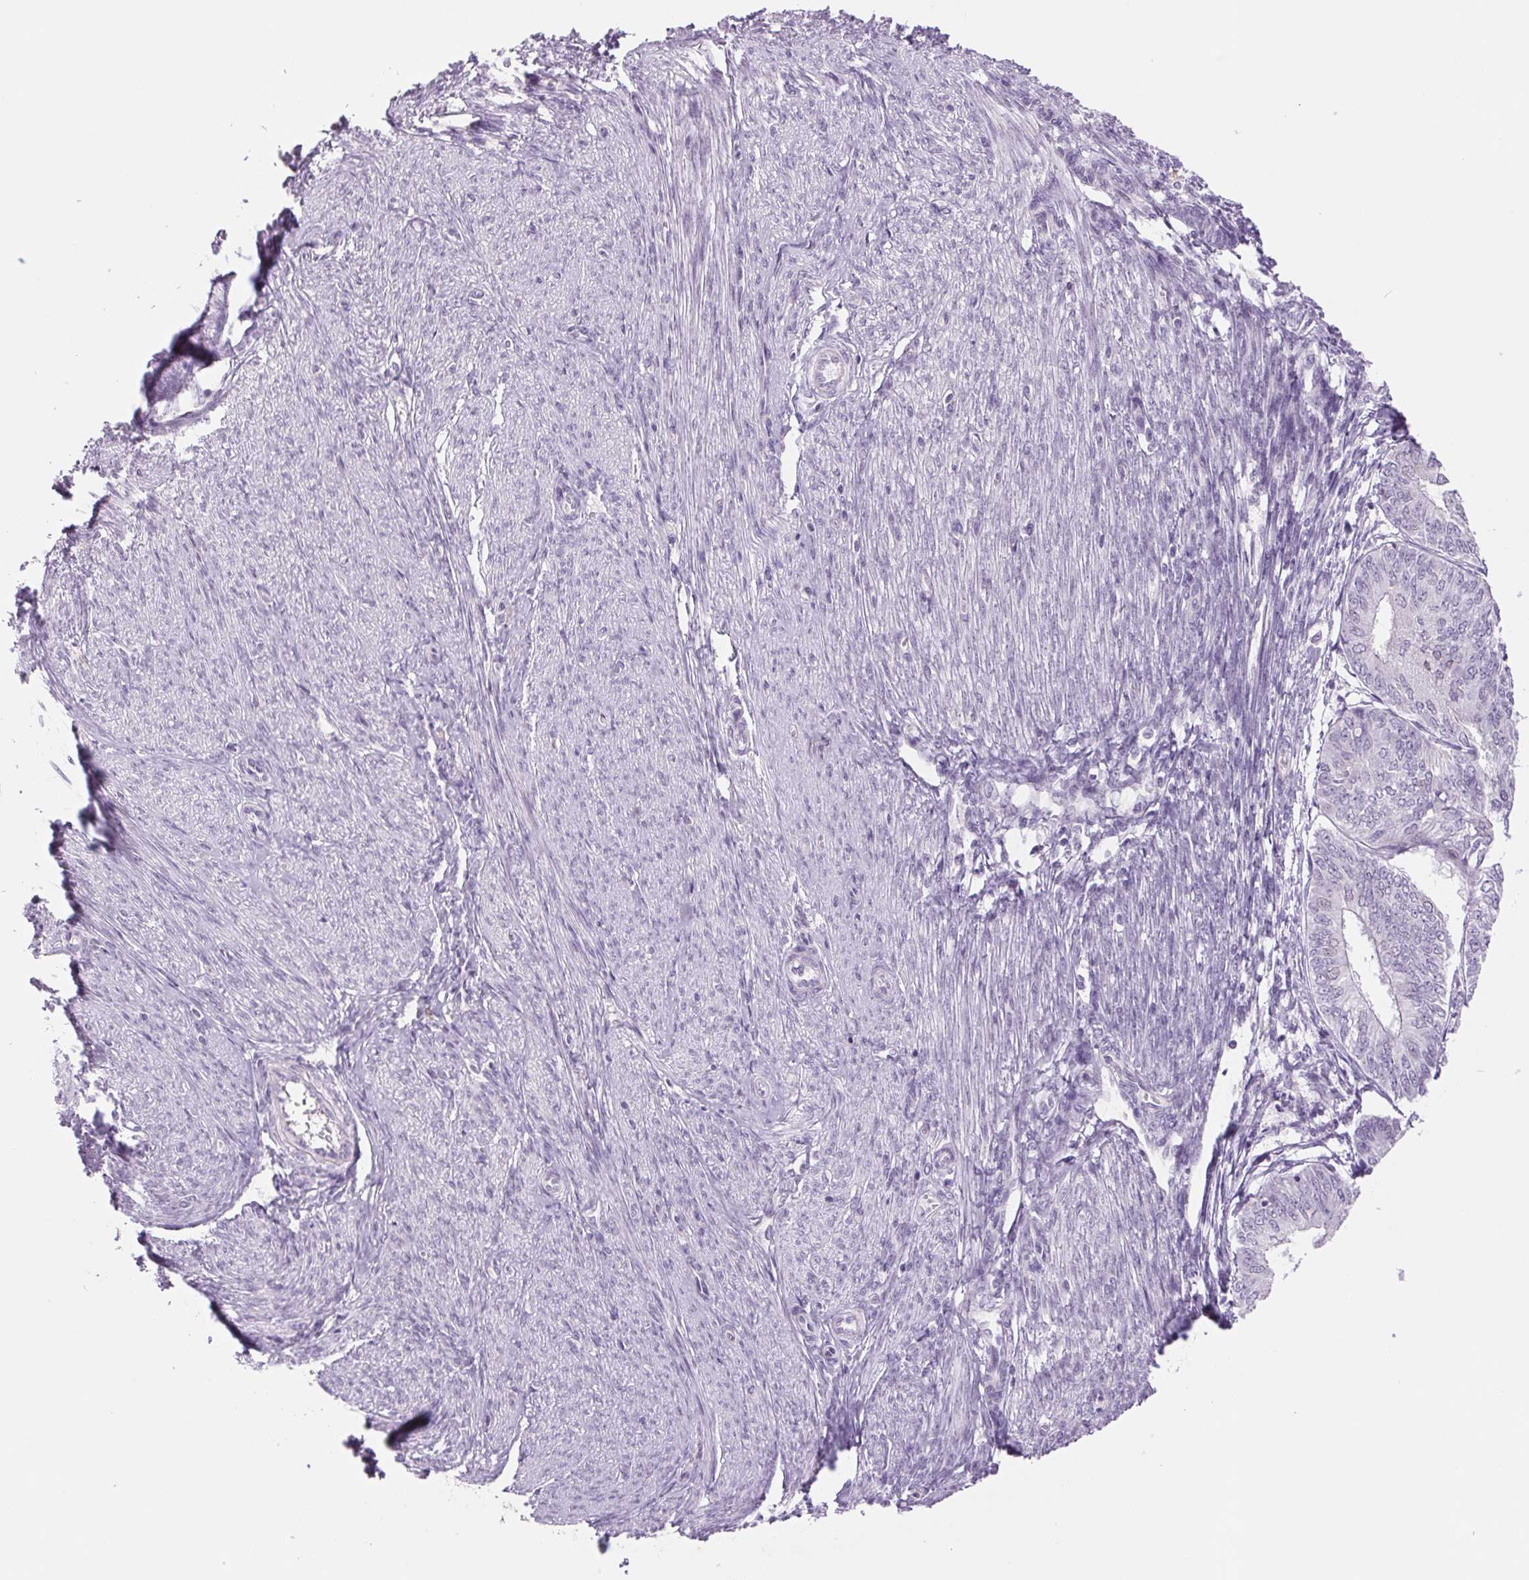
{"staining": {"intensity": "negative", "quantity": "none", "location": "none"}, "tissue": "endometrial cancer", "cell_type": "Tumor cells", "image_type": "cancer", "snomed": [{"axis": "morphology", "description": "Adenocarcinoma, NOS"}, {"axis": "topography", "description": "Endometrium"}], "caption": "Immunohistochemistry of human endometrial cancer (adenocarcinoma) shows no positivity in tumor cells.", "gene": "KRT1", "patient": {"sex": "female", "age": 58}}